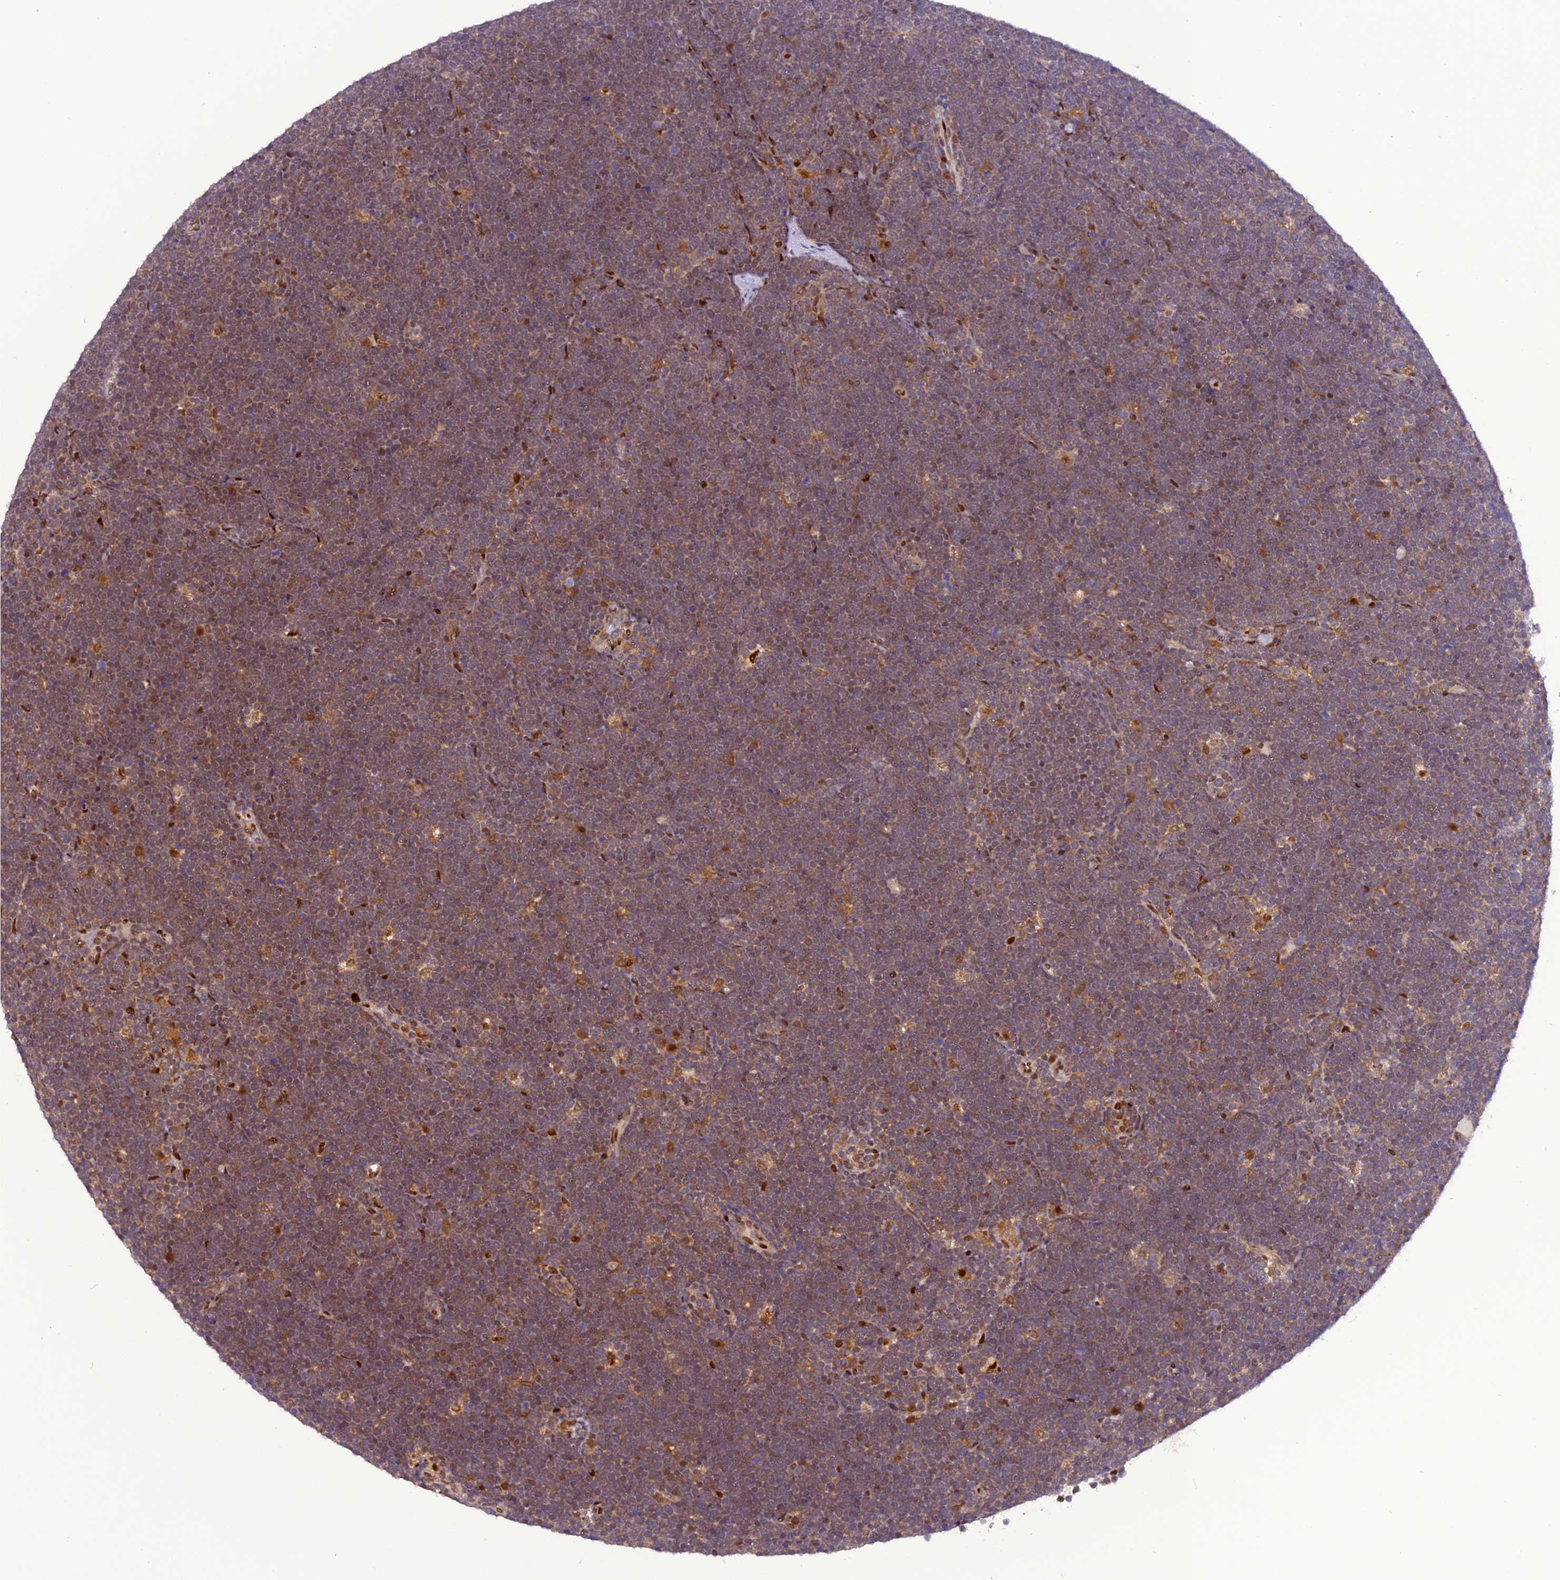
{"staining": {"intensity": "weak", "quantity": "<25%", "location": "cytoplasmic/membranous,nuclear"}, "tissue": "lymphoma", "cell_type": "Tumor cells", "image_type": "cancer", "snomed": [{"axis": "morphology", "description": "Malignant lymphoma, non-Hodgkin's type, High grade"}, {"axis": "topography", "description": "Lymph node"}], "caption": "This is an IHC micrograph of human lymphoma. There is no staining in tumor cells.", "gene": "RABGGTA", "patient": {"sex": "male", "age": 13}}